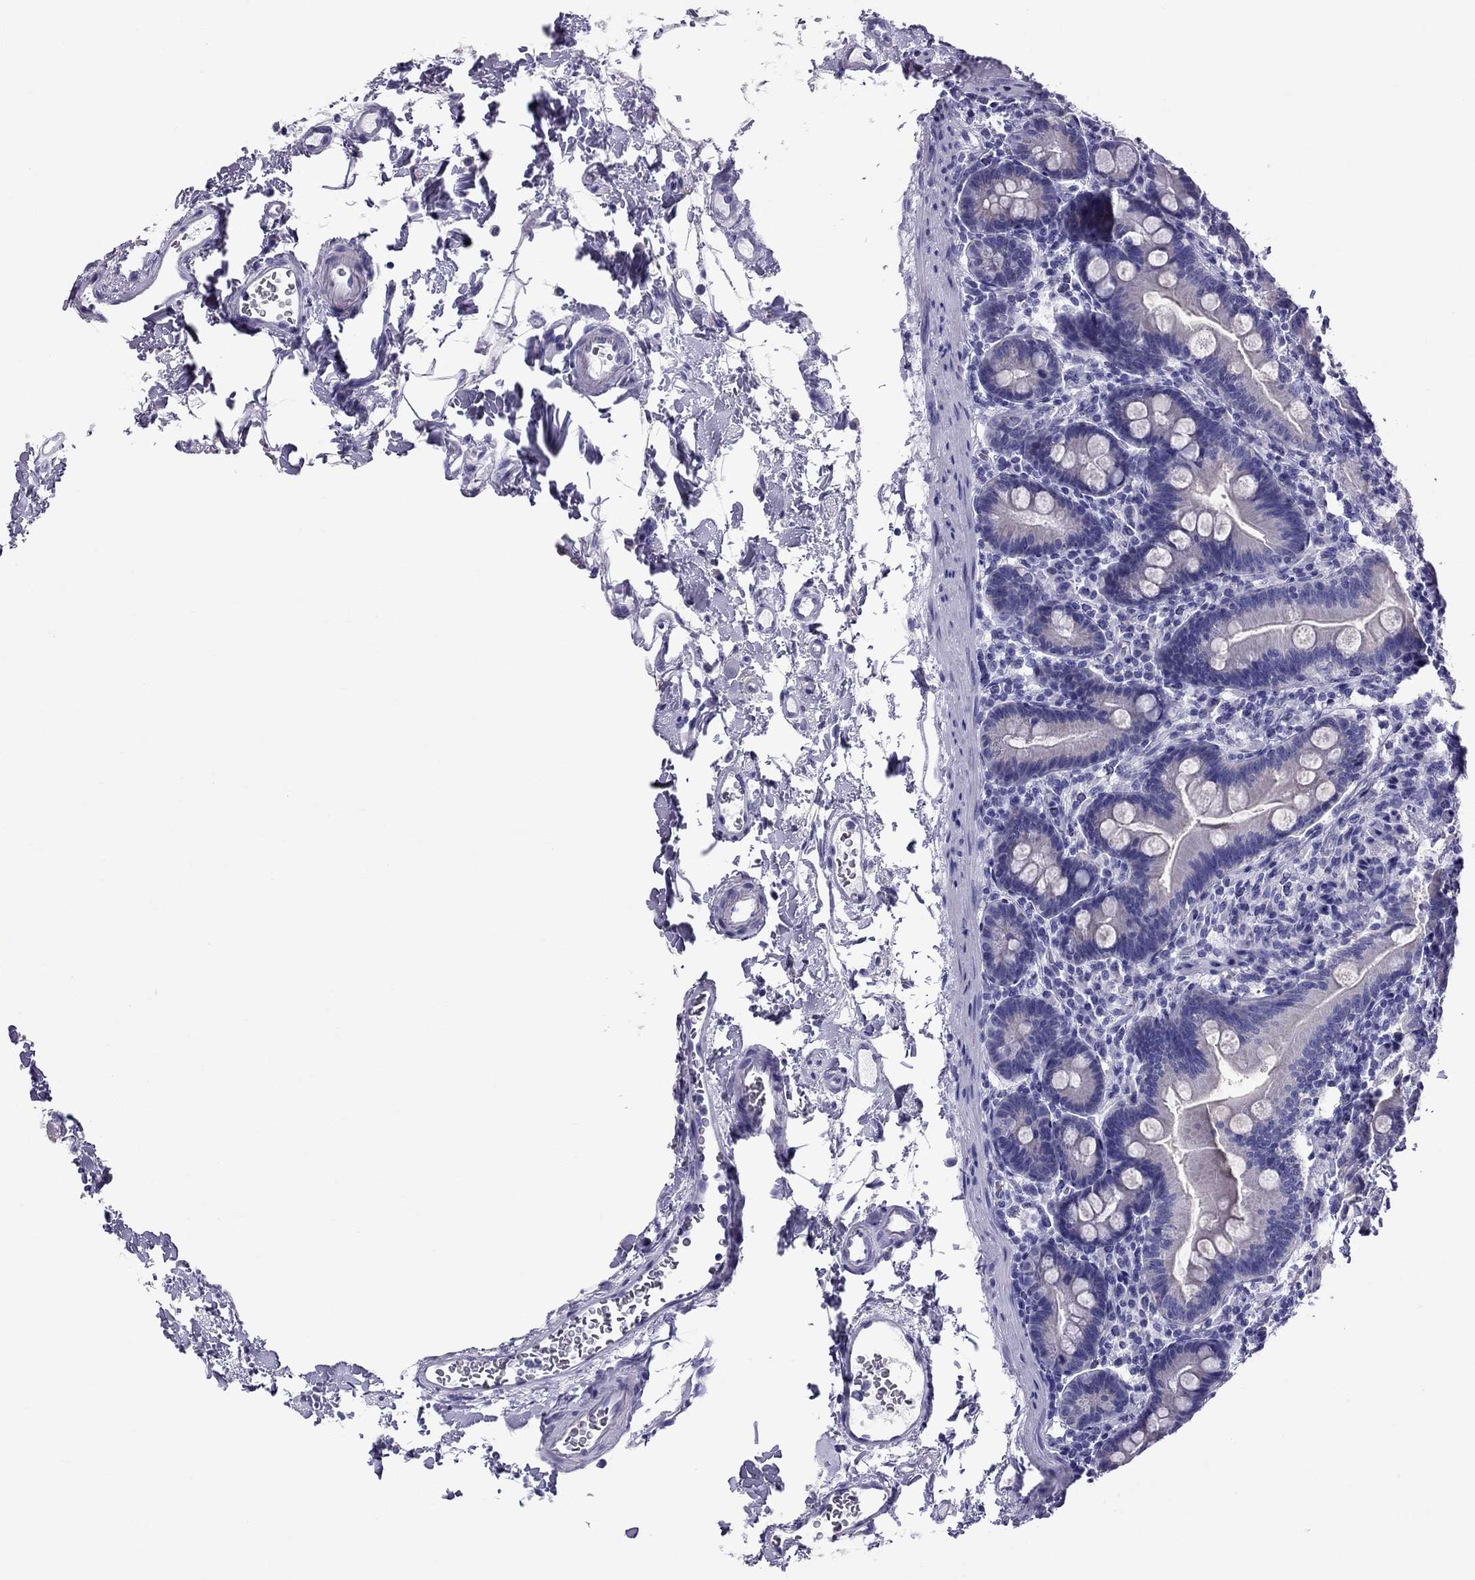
{"staining": {"intensity": "negative", "quantity": "none", "location": "none"}, "tissue": "small intestine", "cell_type": "Glandular cells", "image_type": "normal", "snomed": [{"axis": "morphology", "description": "Normal tissue, NOS"}, {"axis": "topography", "description": "Small intestine"}], "caption": "DAB (3,3'-diaminobenzidine) immunohistochemical staining of unremarkable small intestine demonstrates no significant positivity in glandular cells. Nuclei are stained in blue.", "gene": "TTLL13", "patient": {"sex": "female", "age": 44}}